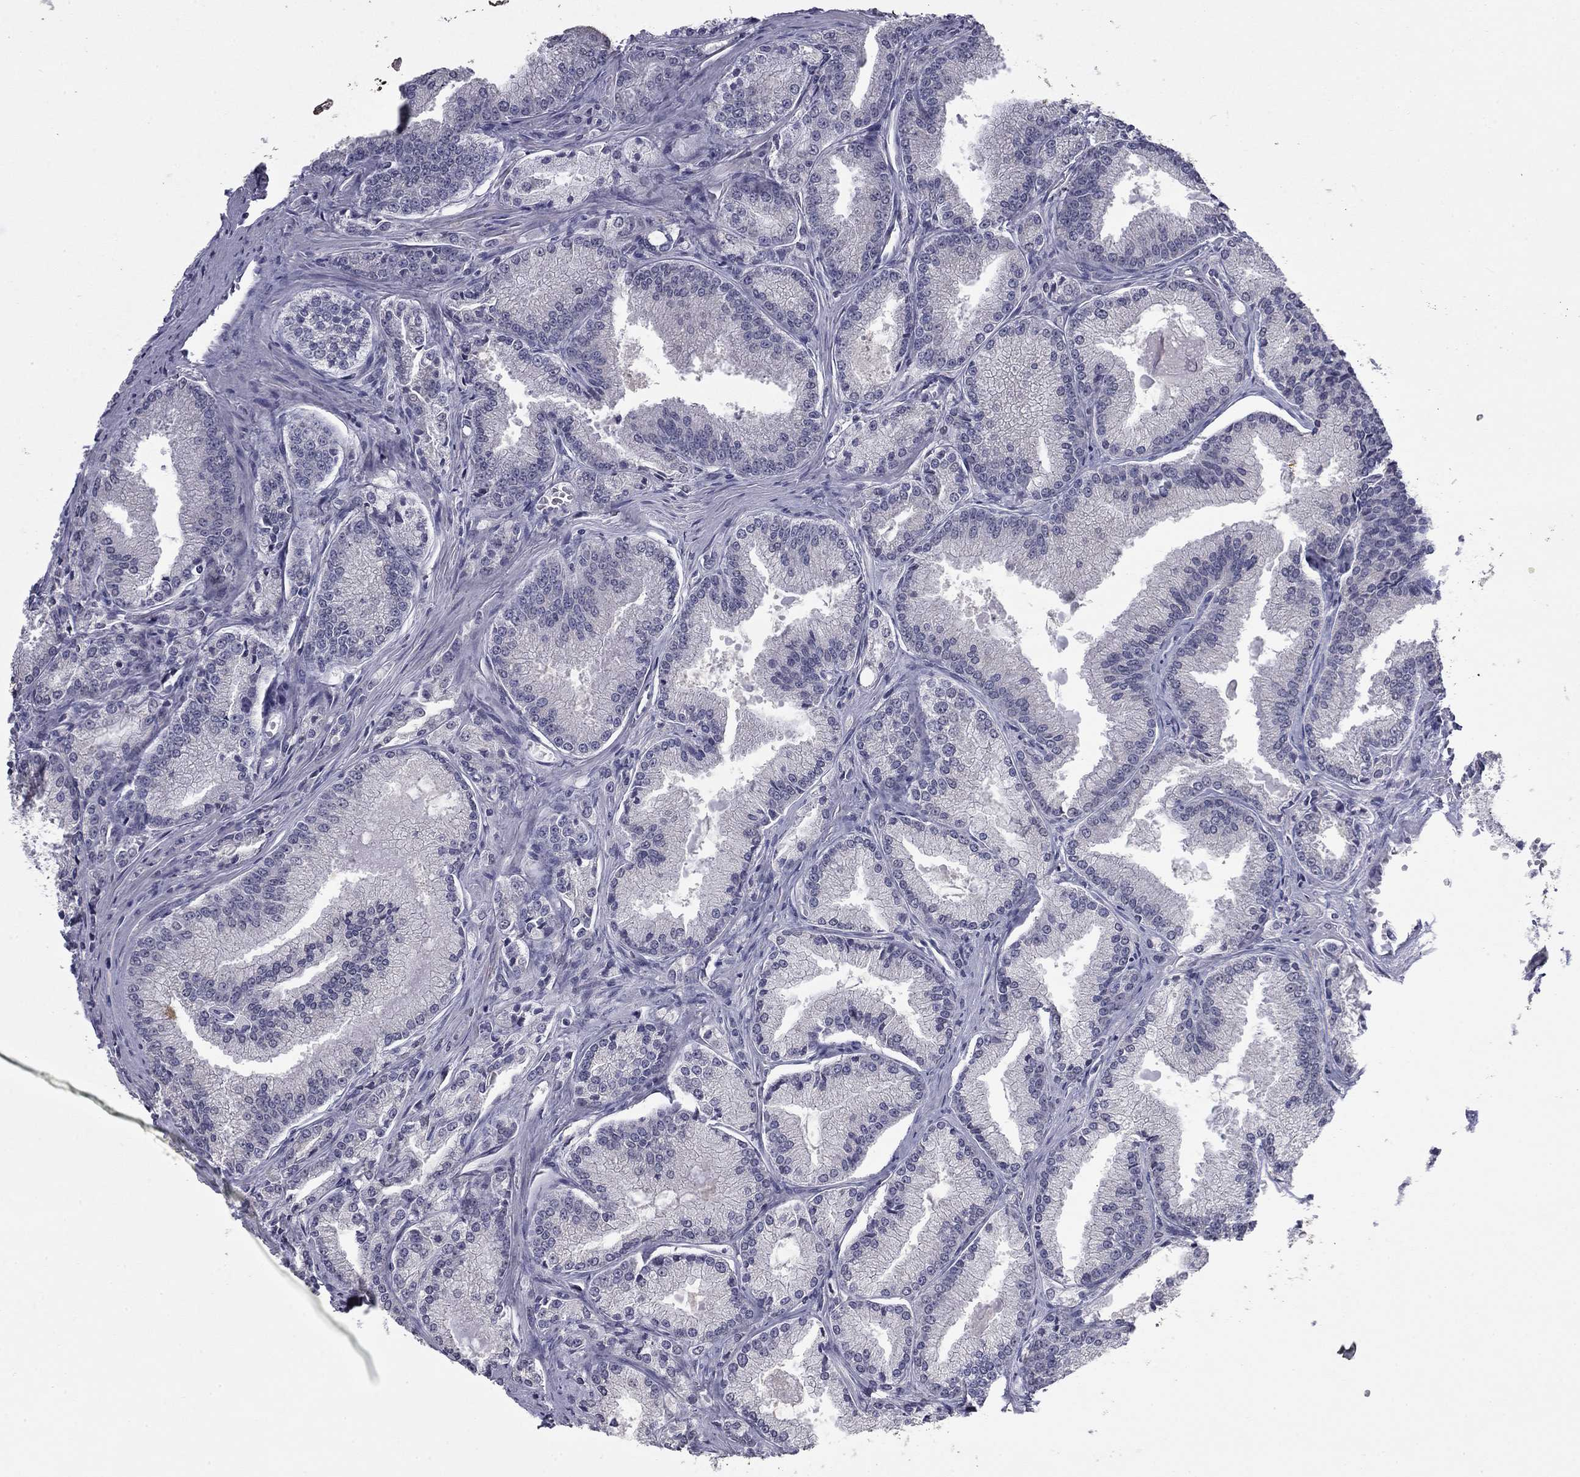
{"staining": {"intensity": "negative", "quantity": "none", "location": "none"}, "tissue": "prostate cancer", "cell_type": "Tumor cells", "image_type": "cancer", "snomed": [{"axis": "morphology", "description": "Adenocarcinoma, NOS"}, {"axis": "morphology", "description": "Adenocarcinoma, High grade"}, {"axis": "topography", "description": "Prostate"}], "caption": "Prostate cancer (adenocarcinoma) was stained to show a protein in brown. There is no significant positivity in tumor cells.", "gene": "PRRT2", "patient": {"sex": "male", "age": 70}}